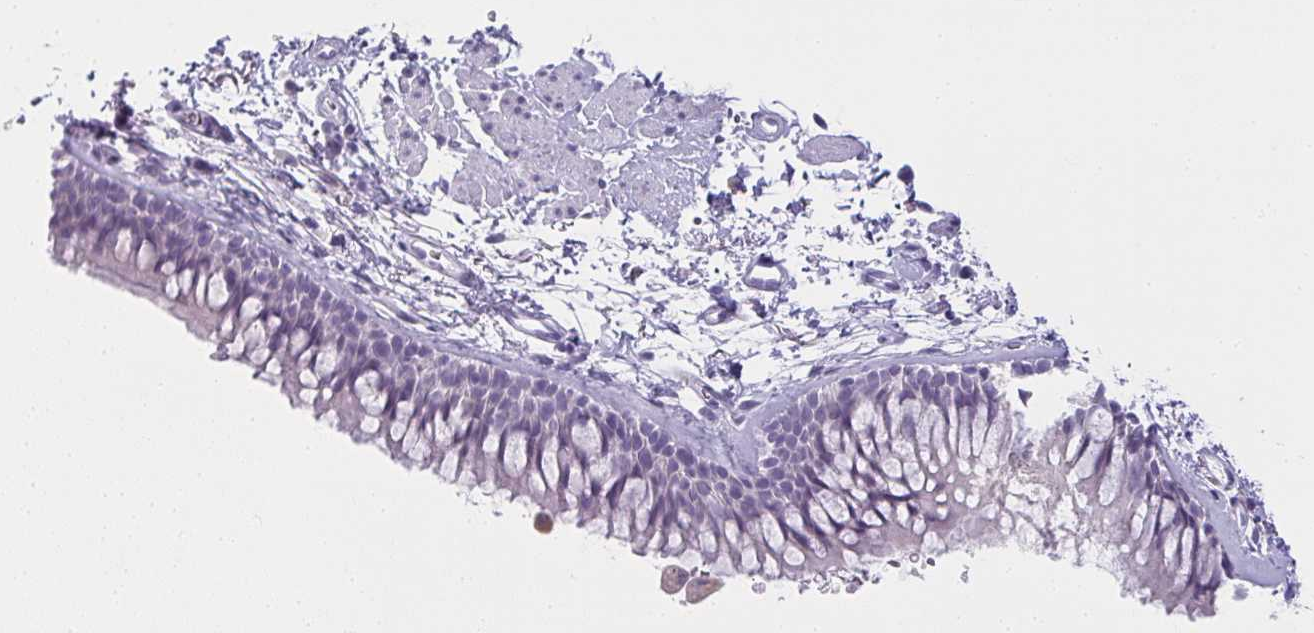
{"staining": {"intensity": "negative", "quantity": "none", "location": "none"}, "tissue": "bronchus", "cell_type": "Respiratory epithelial cells", "image_type": "normal", "snomed": [{"axis": "morphology", "description": "Normal tissue, NOS"}, {"axis": "topography", "description": "Cartilage tissue"}, {"axis": "topography", "description": "Bronchus"}], "caption": "IHC histopathology image of normal human bronchus stained for a protein (brown), which exhibits no expression in respiratory epithelial cells.", "gene": "MOBP", "patient": {"sex": "female", "age": 79}}